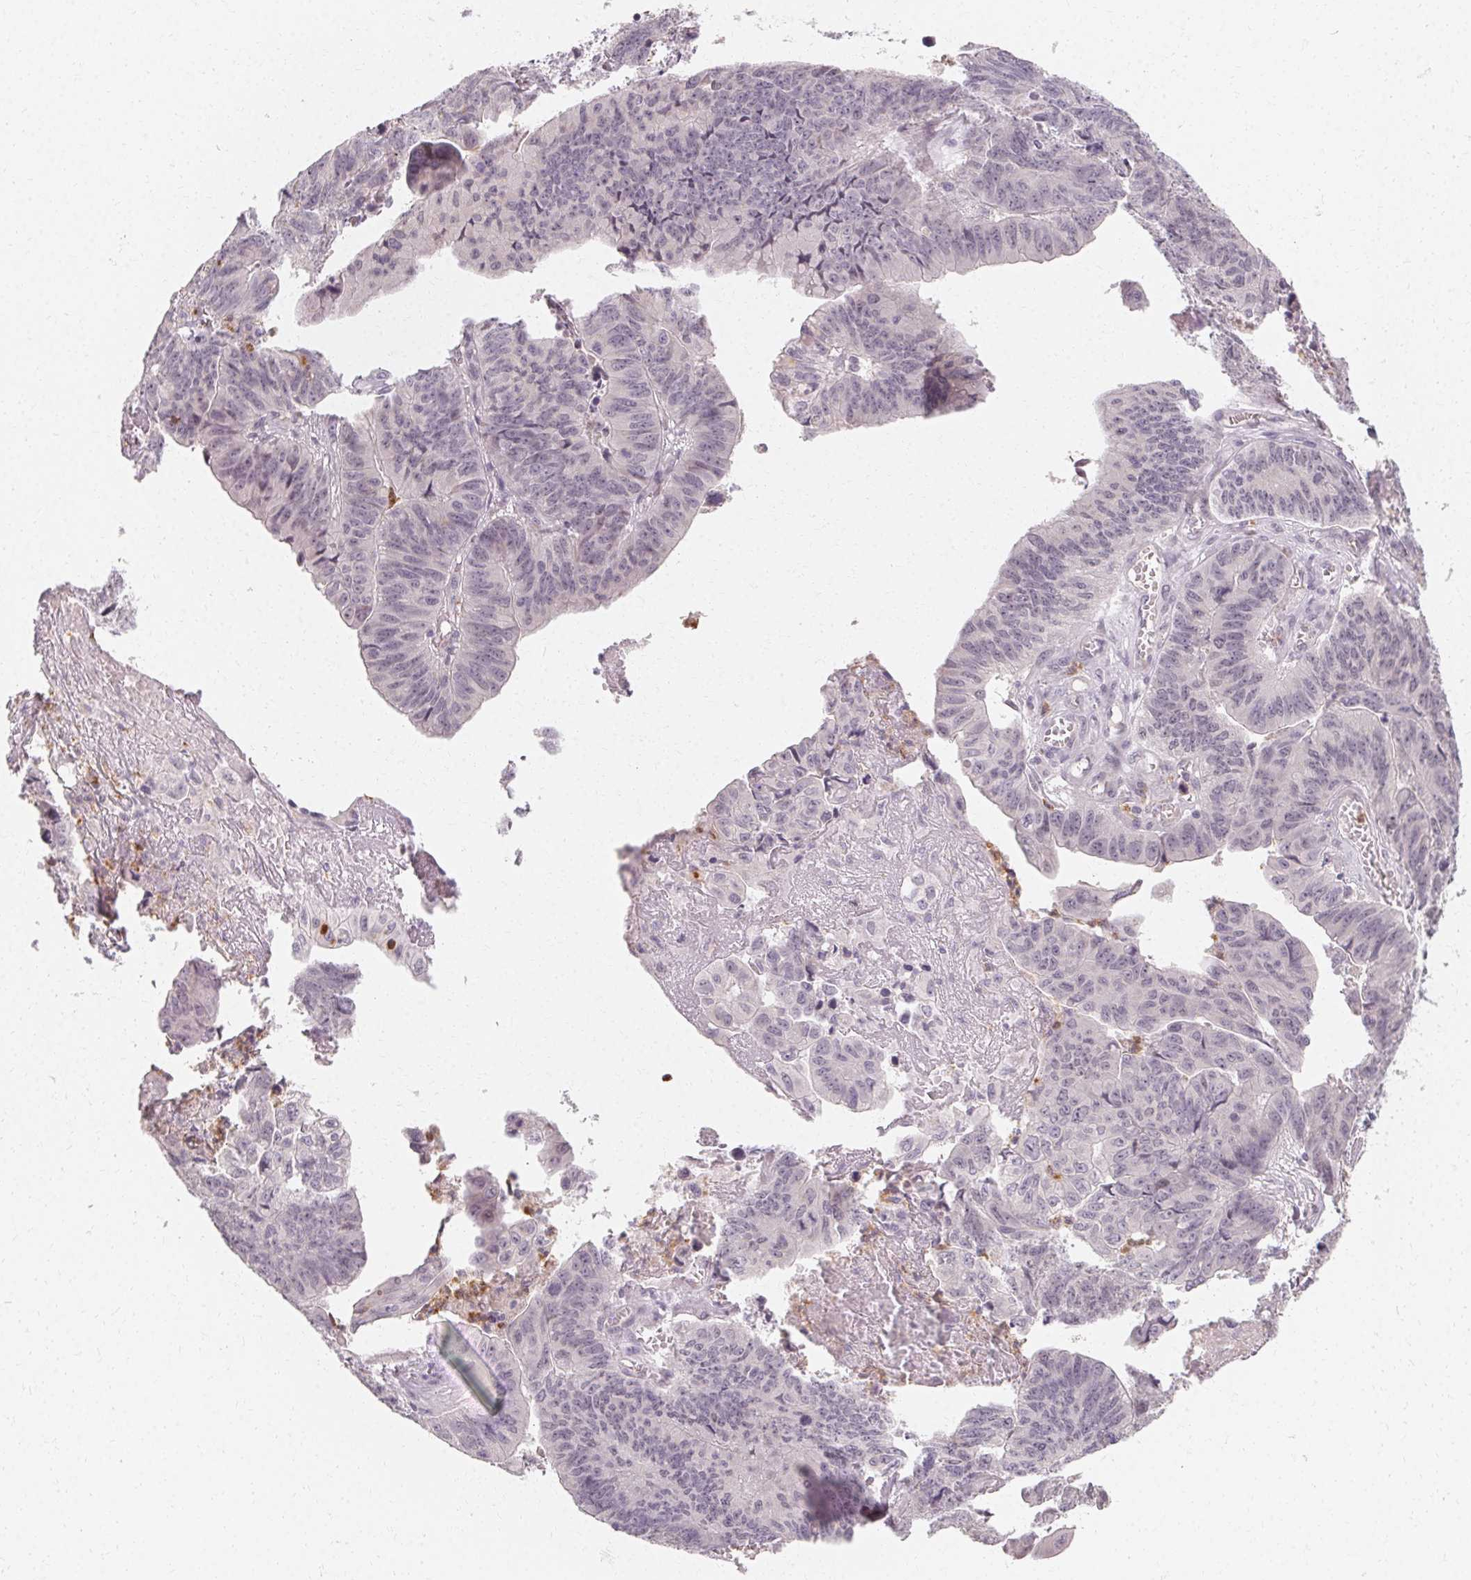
{"staining": {"intensity": "negative", "quantity": "none", "location": "none"}, "tissue": "stomach cancer", "cell_type": "Tumor cells", "image_type": "cancer", "snomed": [{"axis": "morphology", "description": "Adenocarcinoma, NOS"}, {"axis": "topography", "description": "Stomach, lower"}], "caption": "Stomach cancer (adenocarcinoma) was stained to show a protein in brown. There is no significant positivity in tumor cells.", "gene": "CLCNKB", "patient": {"sex": "male", "age": 77}}